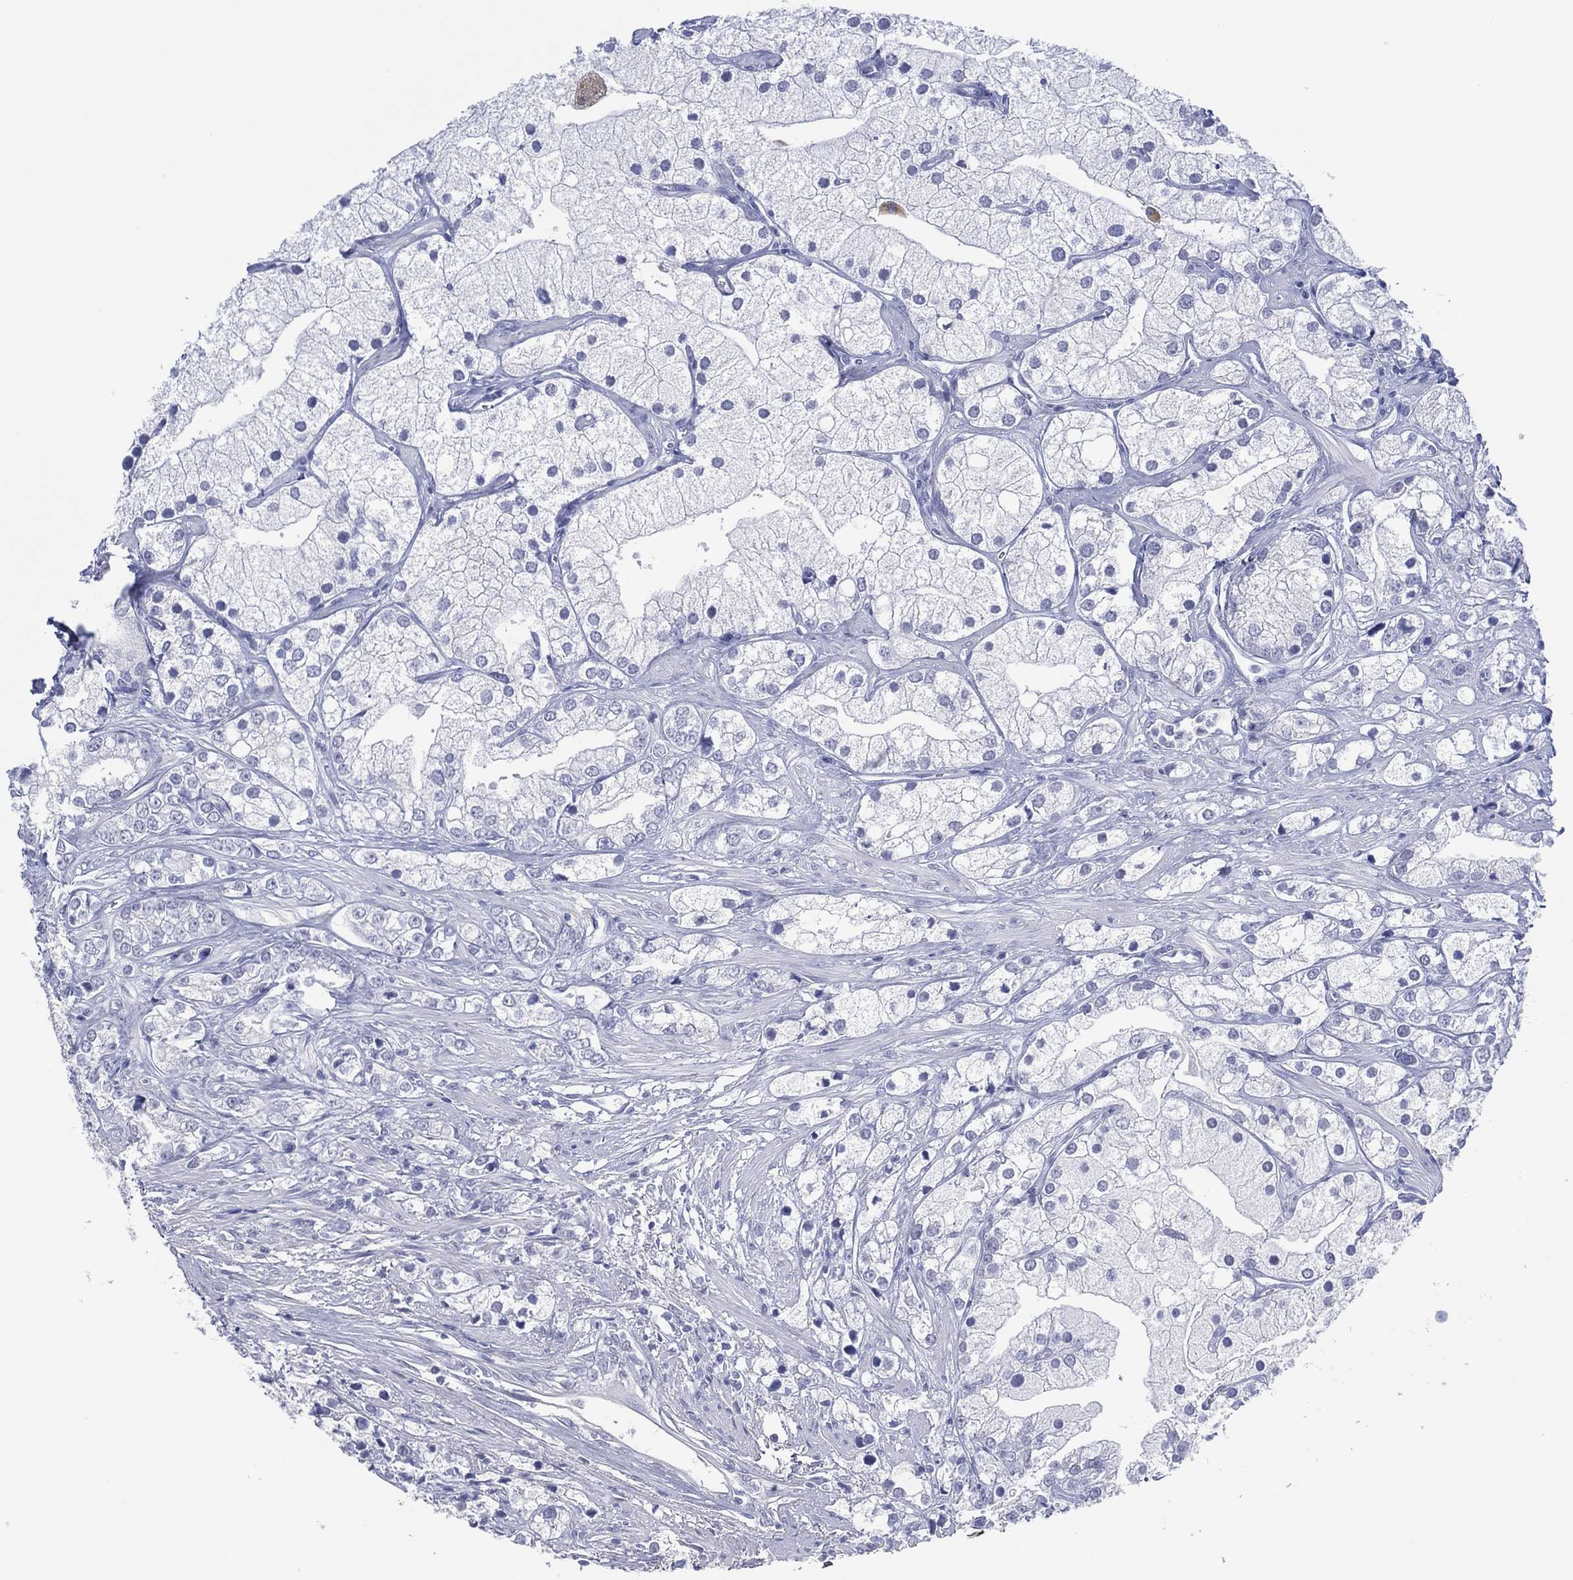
{"staining": {"intensity": "negative", "quantity": "none", "location": "none"}, "tissue": "prostate cancer", "cell_type": "Tumor cells", "image_type": "cancer", "snomed": [{"axis": "morphology", "description": "Adenocarcinoma, NOS"}, {"axis": "topography", "description": "Prostate and seminal vesicle, NOS"}, {"axis": "topography", "description": "Prostate"}], "caption": "Tumor cells show no significant staining in adenocarcinoma (prostate). (DAB (3,3'-diaminobenzidine) immunohistochemistry (IHC), high magnification).", "gene": "UTF1", "patient": {"sex": "male", "age": 79}}